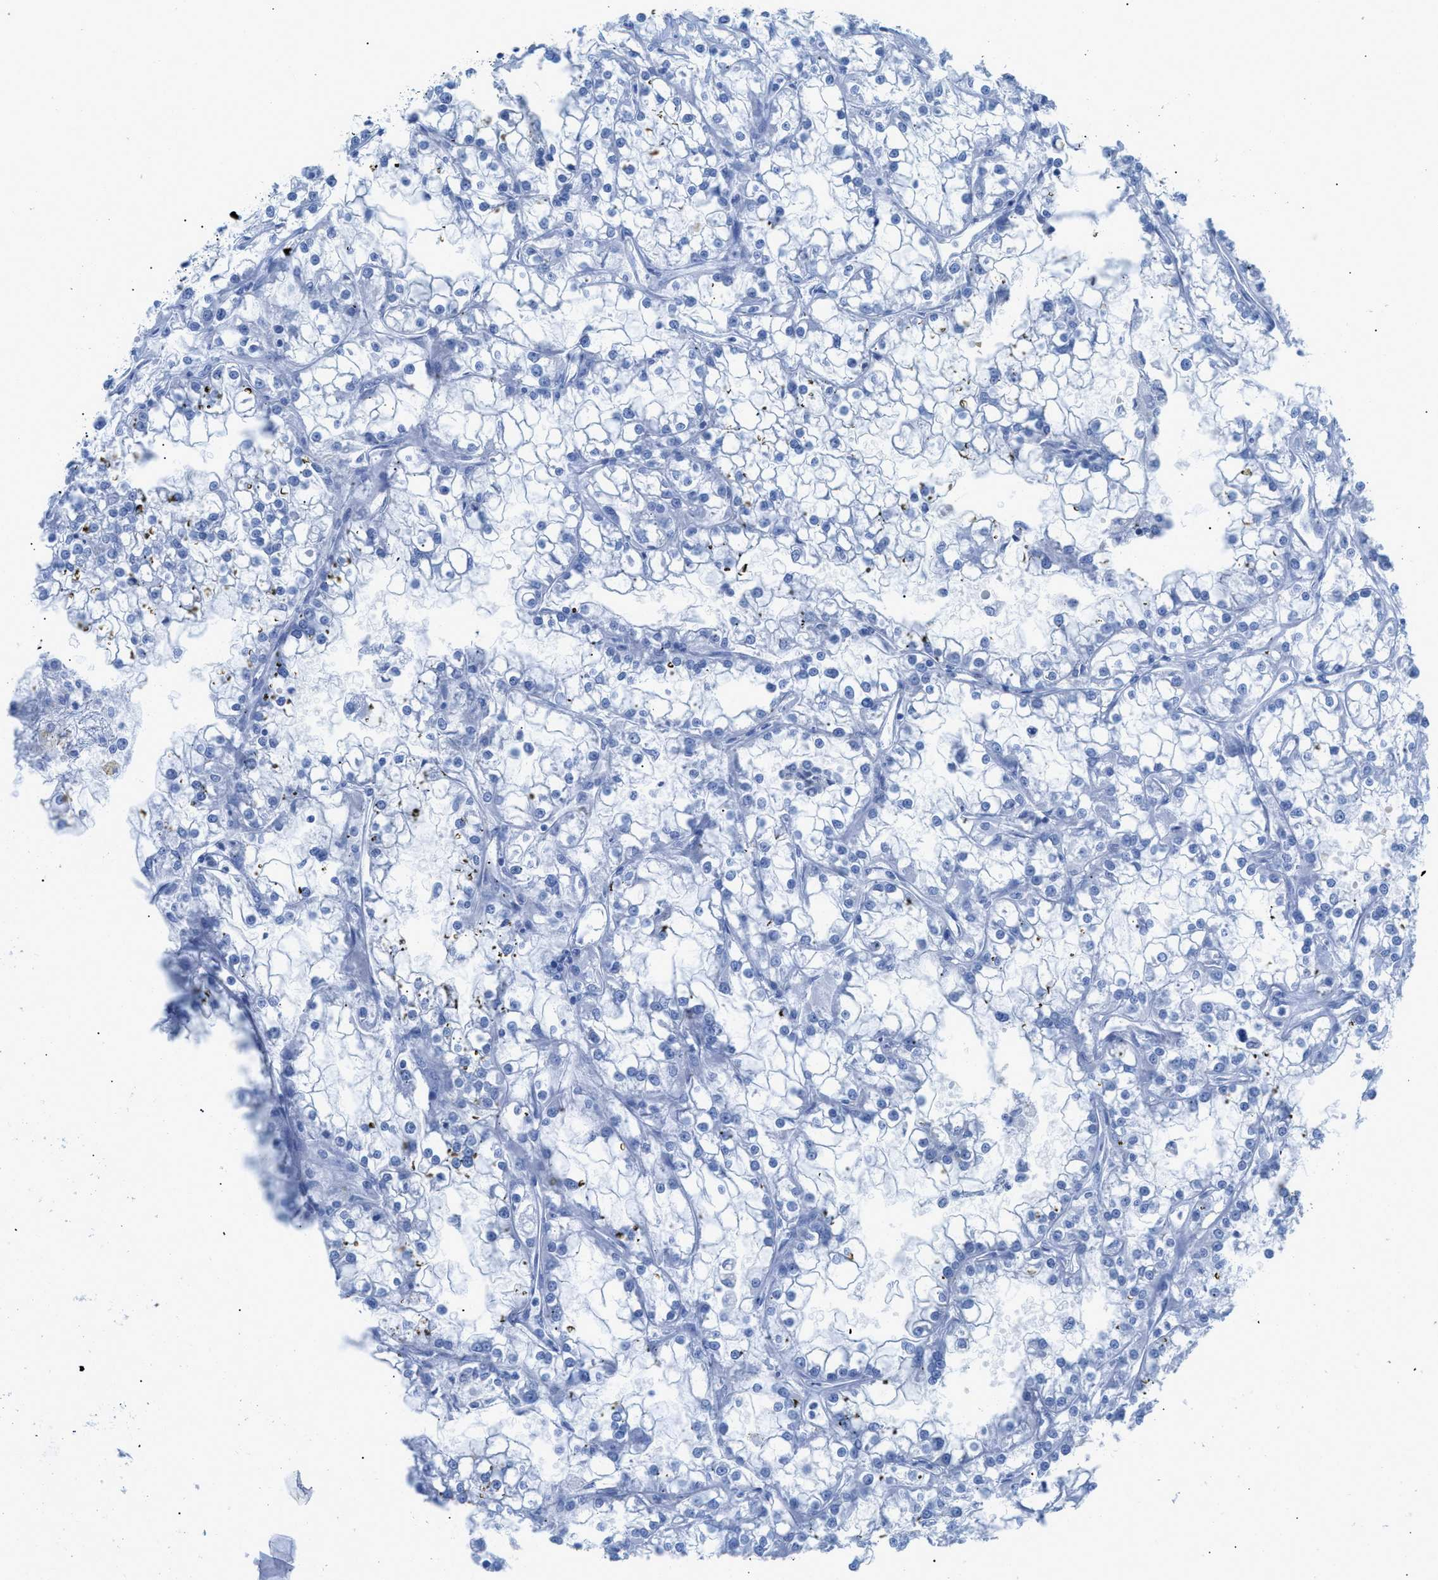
{"staining": {"intensity": "negative", "quantity": "none", "location": "none"}, "tissue": "renal cancer", "cell_type": "Tumor cells", "image_type": "cancer", "snomed": [{"axis": "morphology", "description": "Adenocarcinoma, NOS"}, {"axis": "topography", "description": "Kidney"}], "caption": "This photomicrograph is of renal cancer (adenocarcinoma) stained with IHC to label a protein in brown with the nuclei are counter-stained blue. There is no staining in tumor cells.", "gene": "TCL1A", "patient": {"sex": "female", "age": 52}}